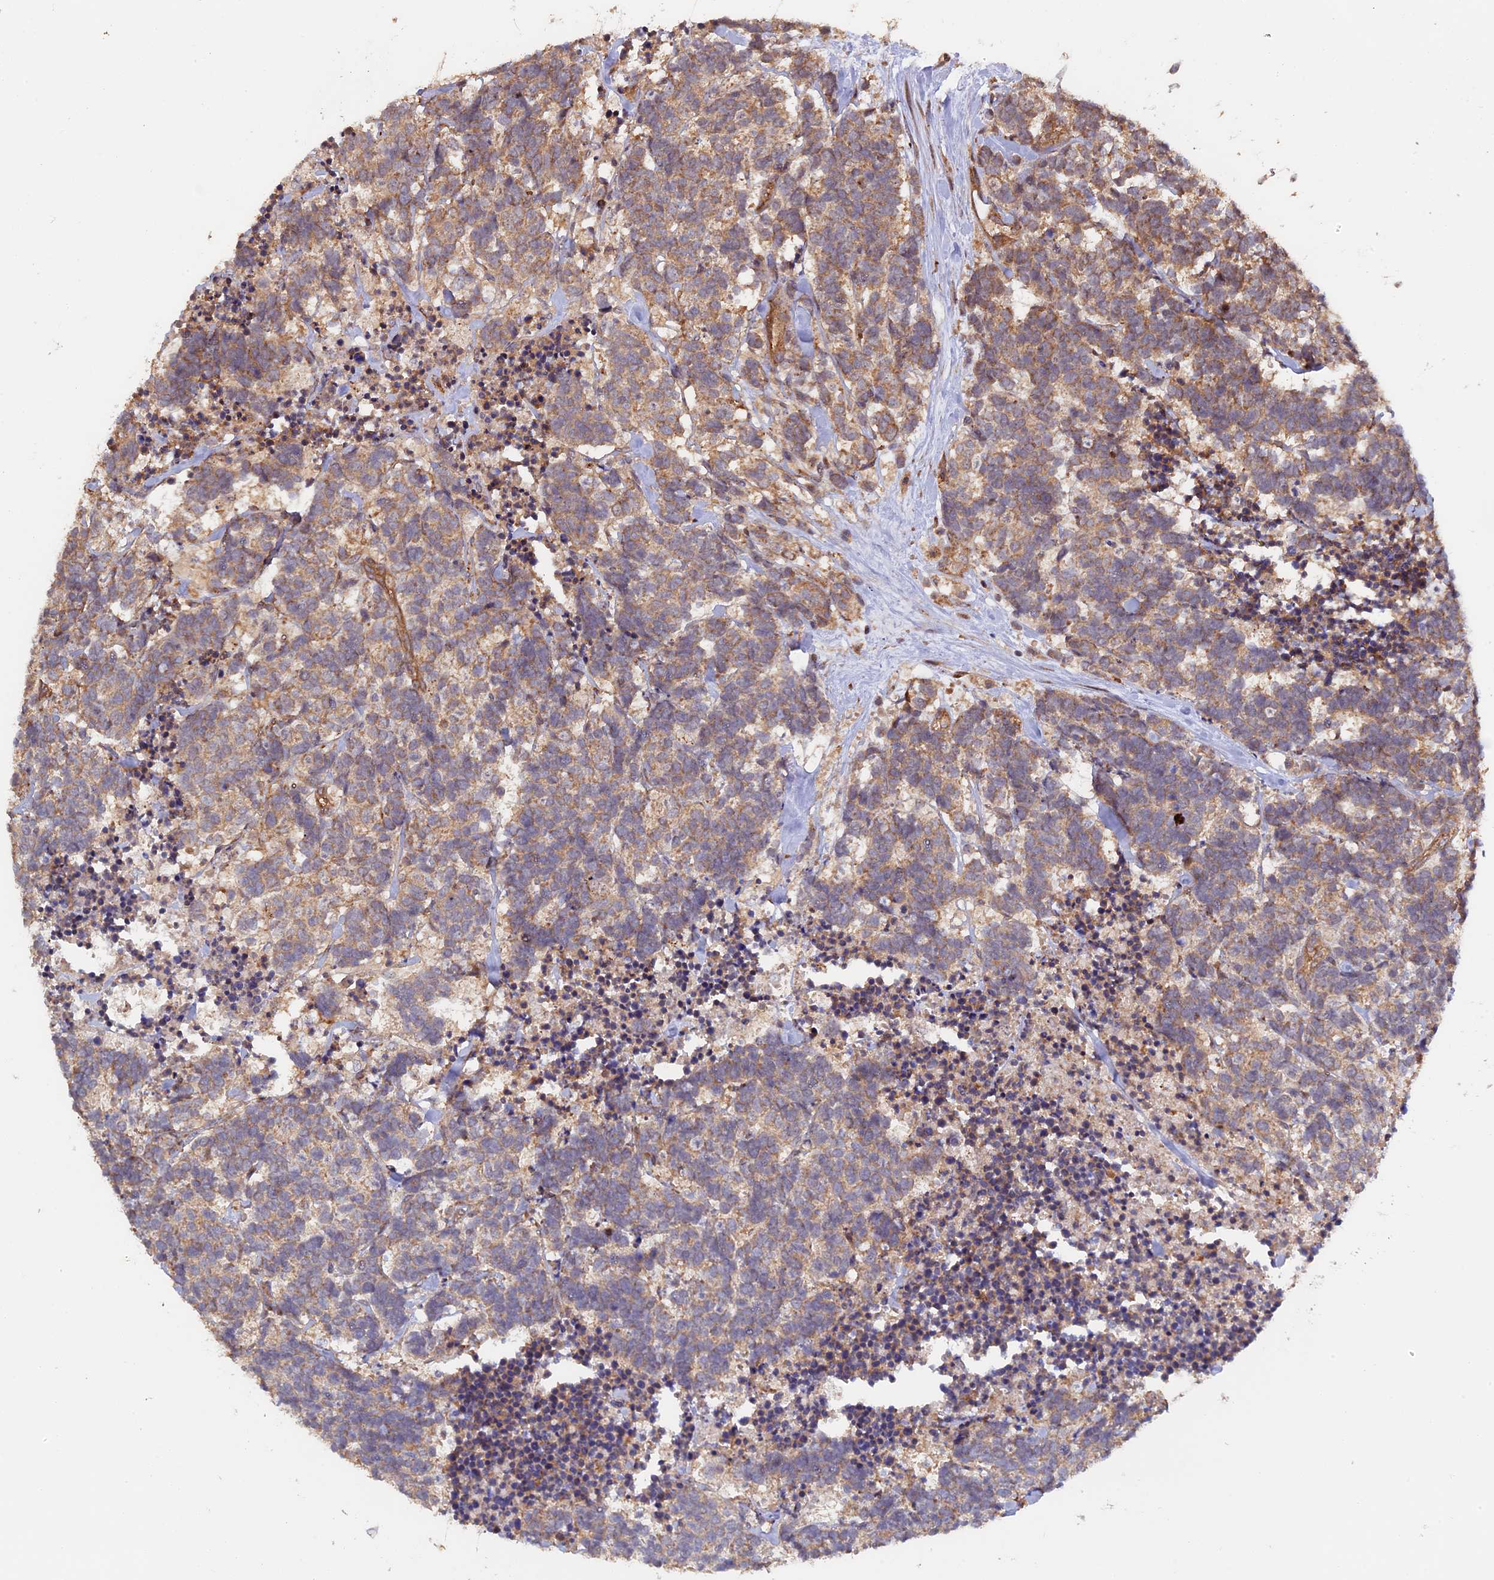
{"staining": {"intensity": "weak", "quantity": ">75%", "location": "cytoplasmic/membranous"}, "tissue": "carcinoid", "cell_type": "Tumor cells", "image_type": "cancer", "snomed": [{"axis": "morphology", "description": "Carcinoma, NOS"}, {"axis": "morphology", "description": "Carcinoid, malignant, NOS"}, {"axis": "topography", "description": "Urinary bladder"}], "caption": "This is an image of IHC staining of carcinoid, which shows weak positivity in the cytoplasmic/membranous of tumor cells.", "gene": "FERMT1", "patient": {"sex": "male", "age": 57}}